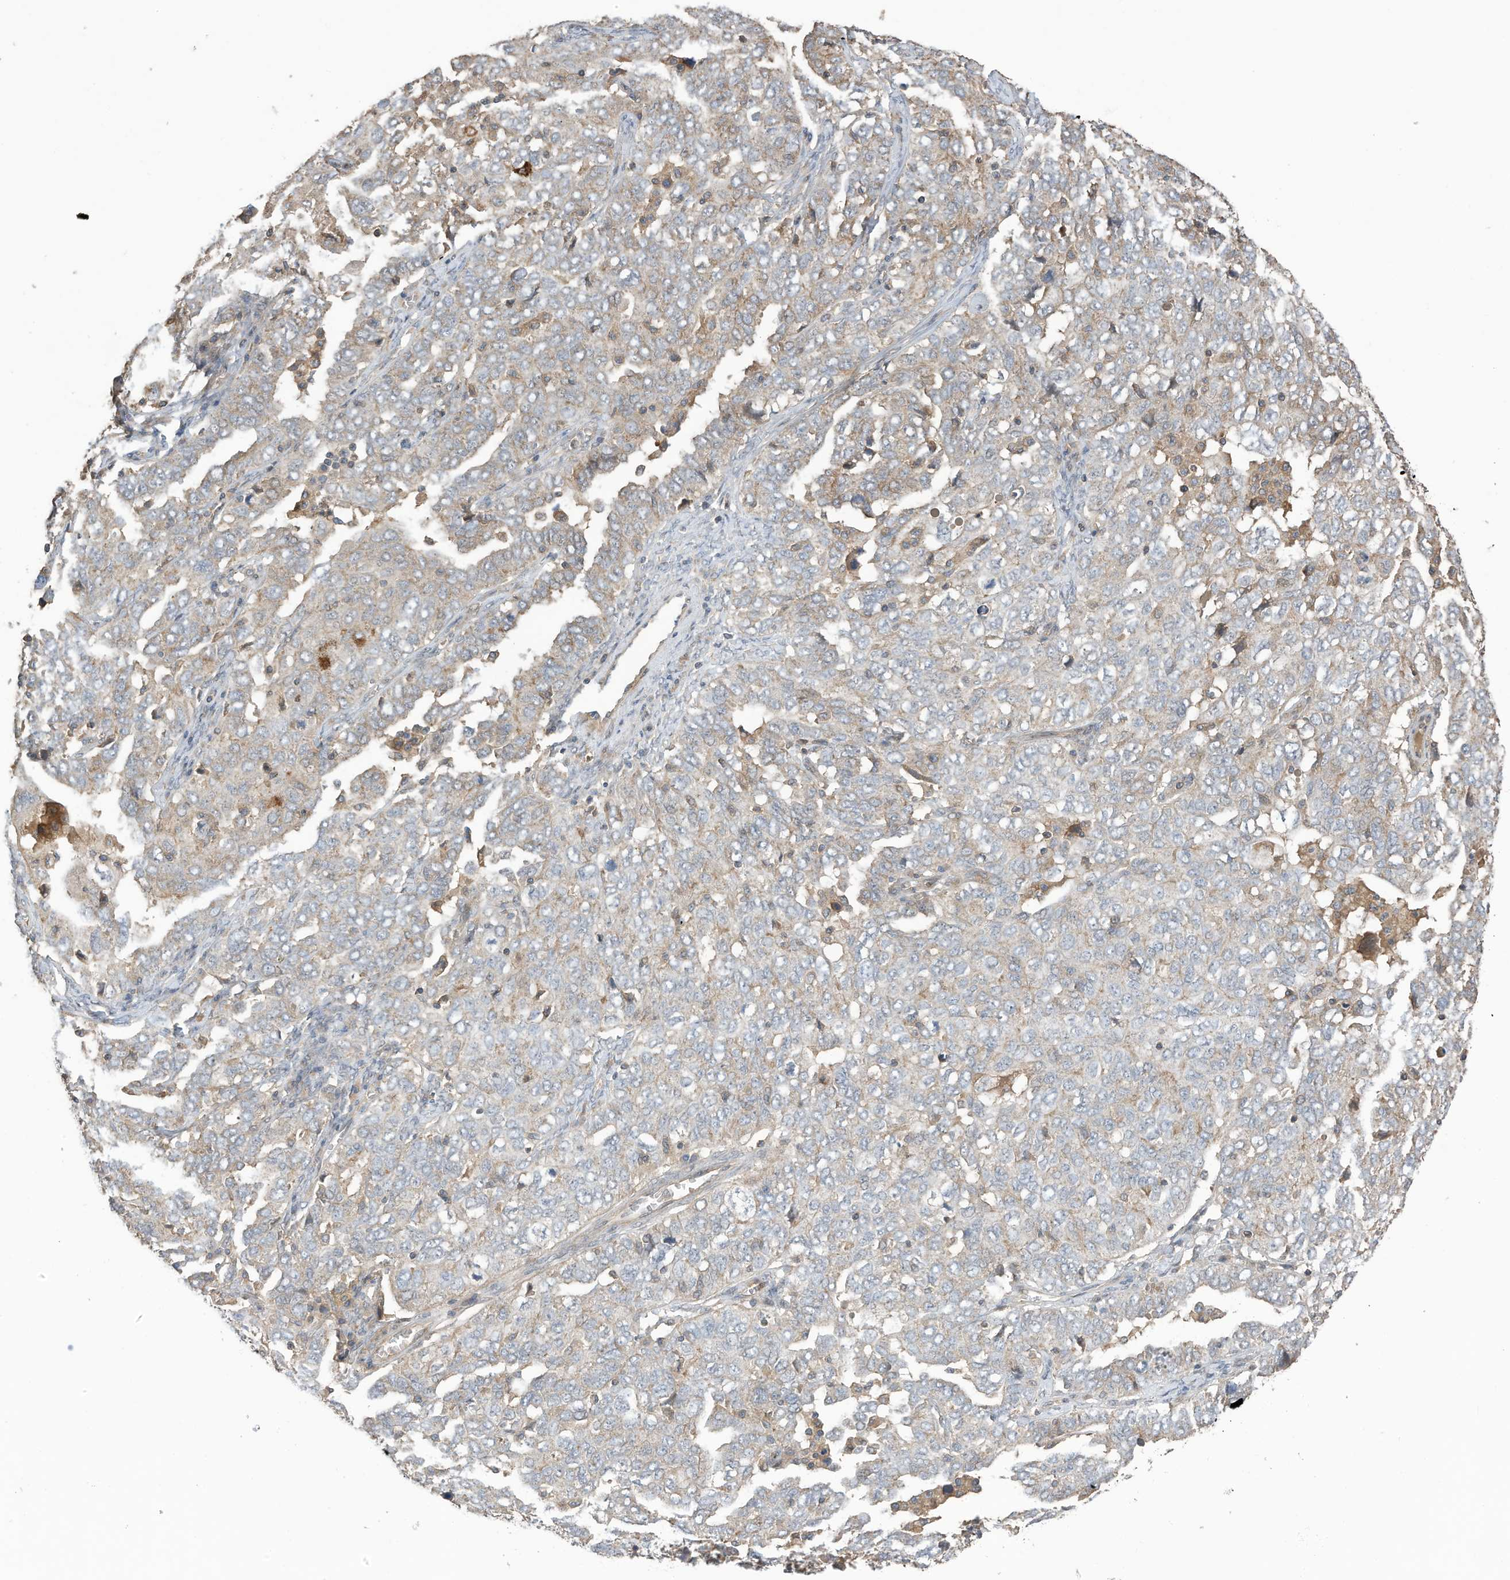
{"staining": {"intensity": "weak", "quantity": "25%-75%", "location": "cytoplasmic/membranous"}, "tissue": "ovarian cancer", "cell_type": "Tumor cells", "image_type": "cancer", "snomed": [{"axis": "morphology", "description": "Carcinoma, endometroid"}, {"axis": "topography", "description": "Ovary"}], "caption": "Ovarian cancer (endometroid carcinoma) stained for a protein displays weak cytoplasmic/membranous positivity in tumor cells.", "gene": "REC8", "patient": {"sex": "female", "age": 62}}